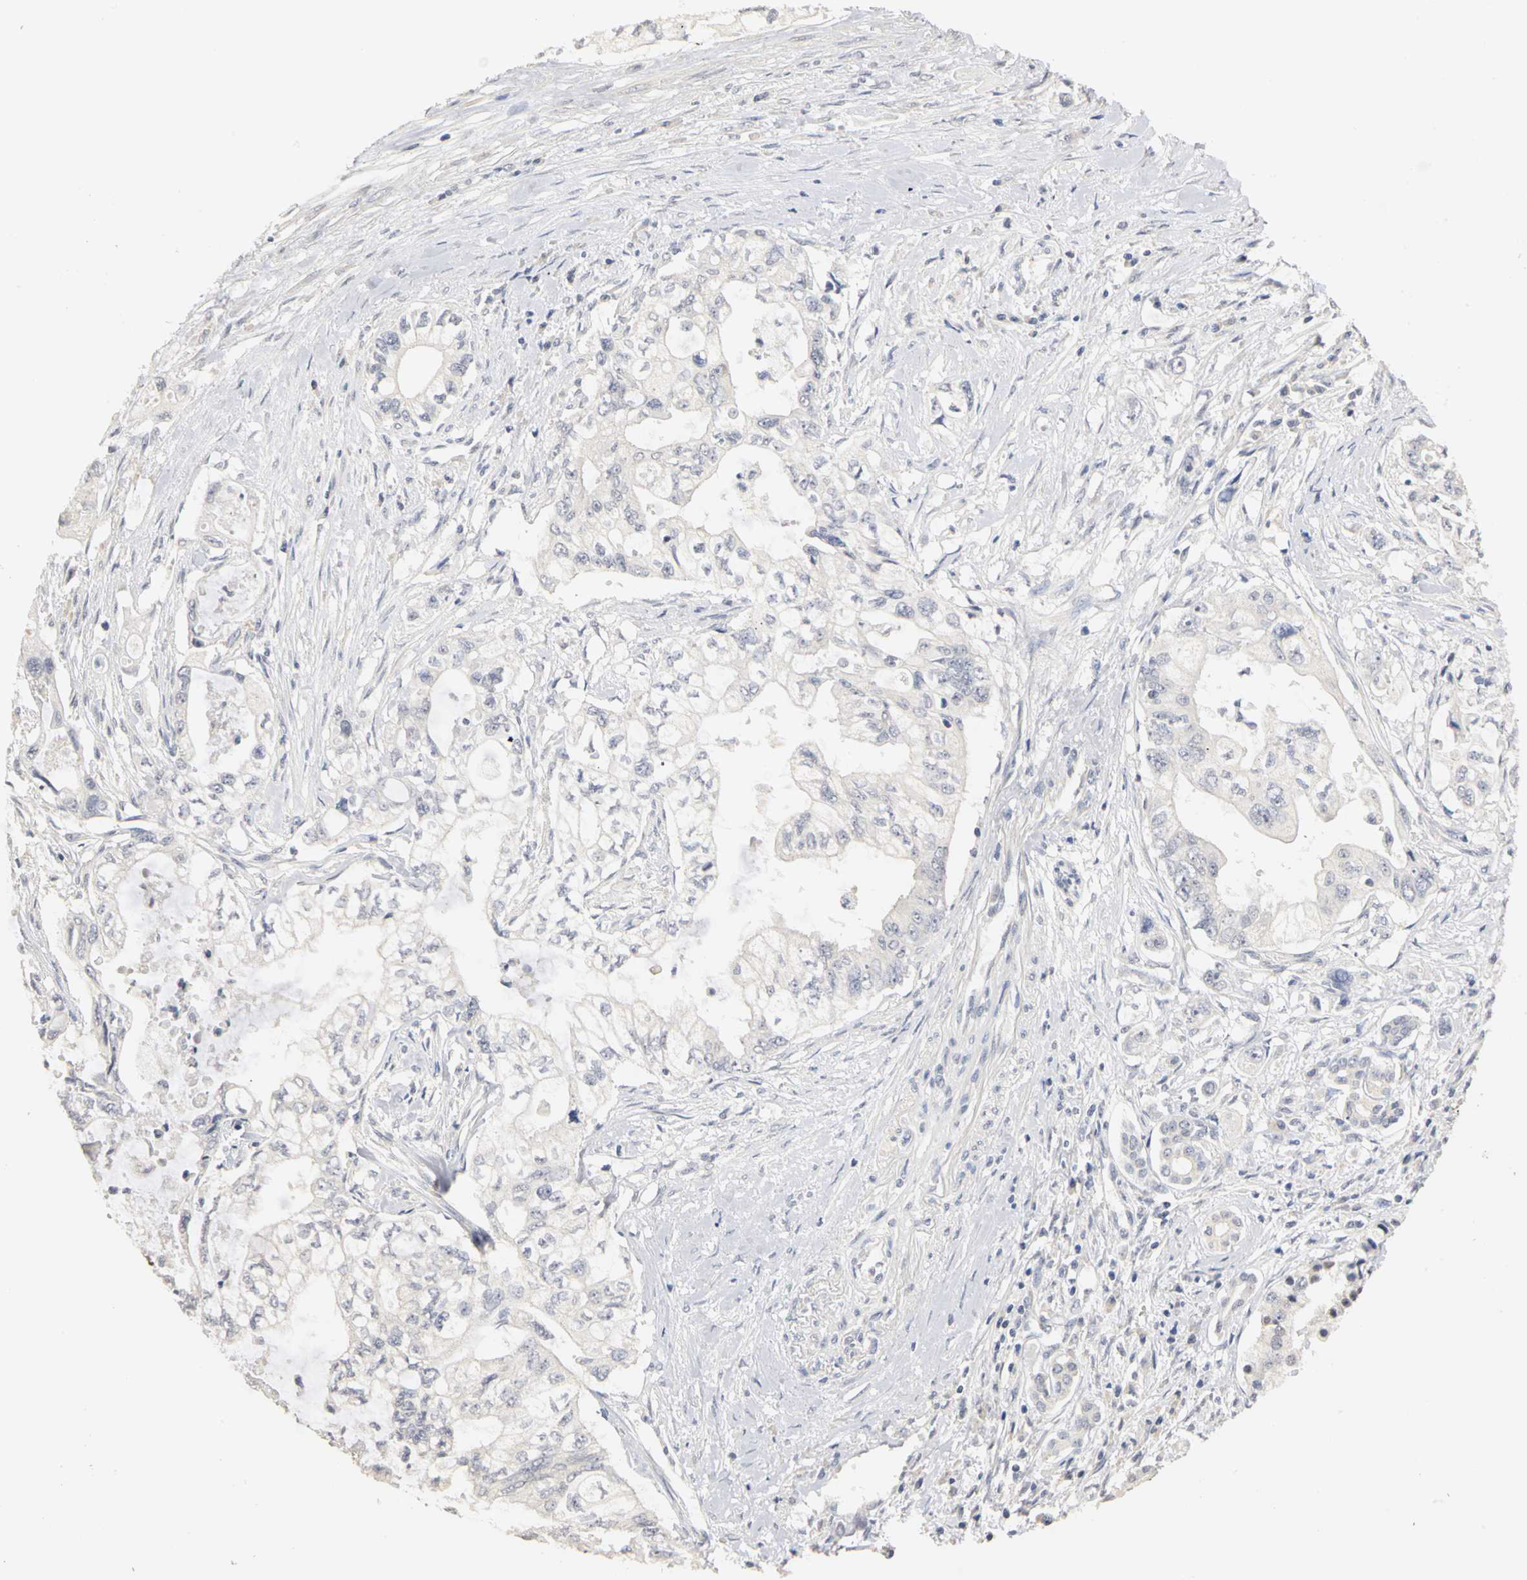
{"staining": {"intensity": "negative", "quantity": "none", "location": "none"}, "tissue": "pancreatic cancer", "cell_type": "Tumor cells", "image_type": "cancer", "snomed": [{"axis": "morphology", "description": "Normal tissue, NOS"}, {"axis": "topography", "description": "Pancreas"}], "caption": "Protein analysis of pancreatic cancer reveals no significant staining in tumor cells.", "gene": "PGR", "patient": {"sex": "male", "age": 42}}